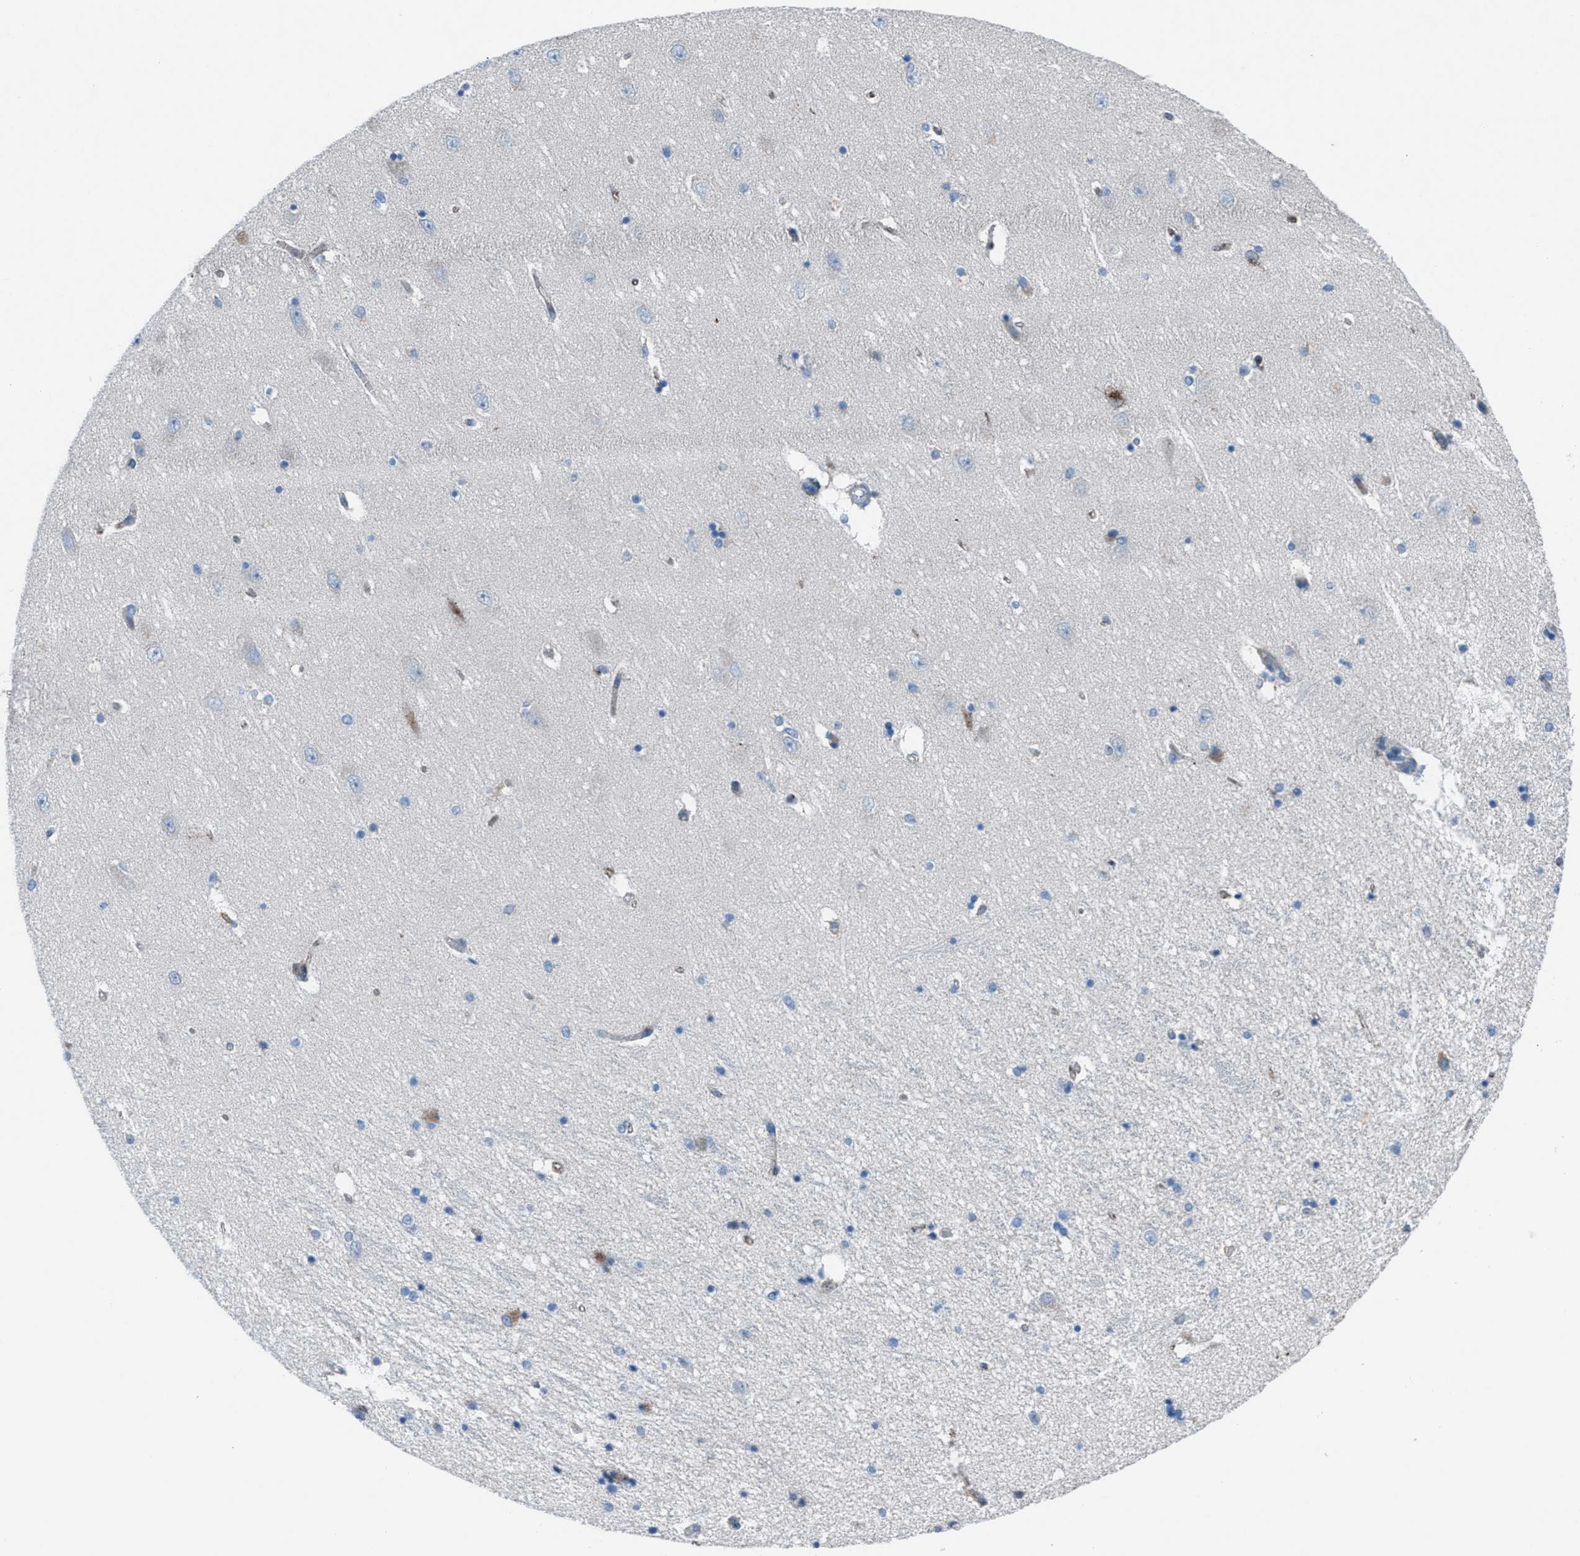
{"staining": {"intensity": "weak", "quantity": "<25%", "location": "cytoplasmic/membranous"}, "tissue": "hippocampus", "cell_type": "Glial cells", "image_type": "normal", "snomed": [{"axis": "morphology", "description": "Normal tissue, NOS"}, {"axis": "topography", "description": "Hippocampus"}], "caption": "An IHC photomicrograph of unremarkable hippocampus is shown. There is no staining in glial cells of hippocampus. (DAB immunohistochemistry, high magnification).", "gene": "CD1B", "patient": {"sex": "female", "age": 54}}